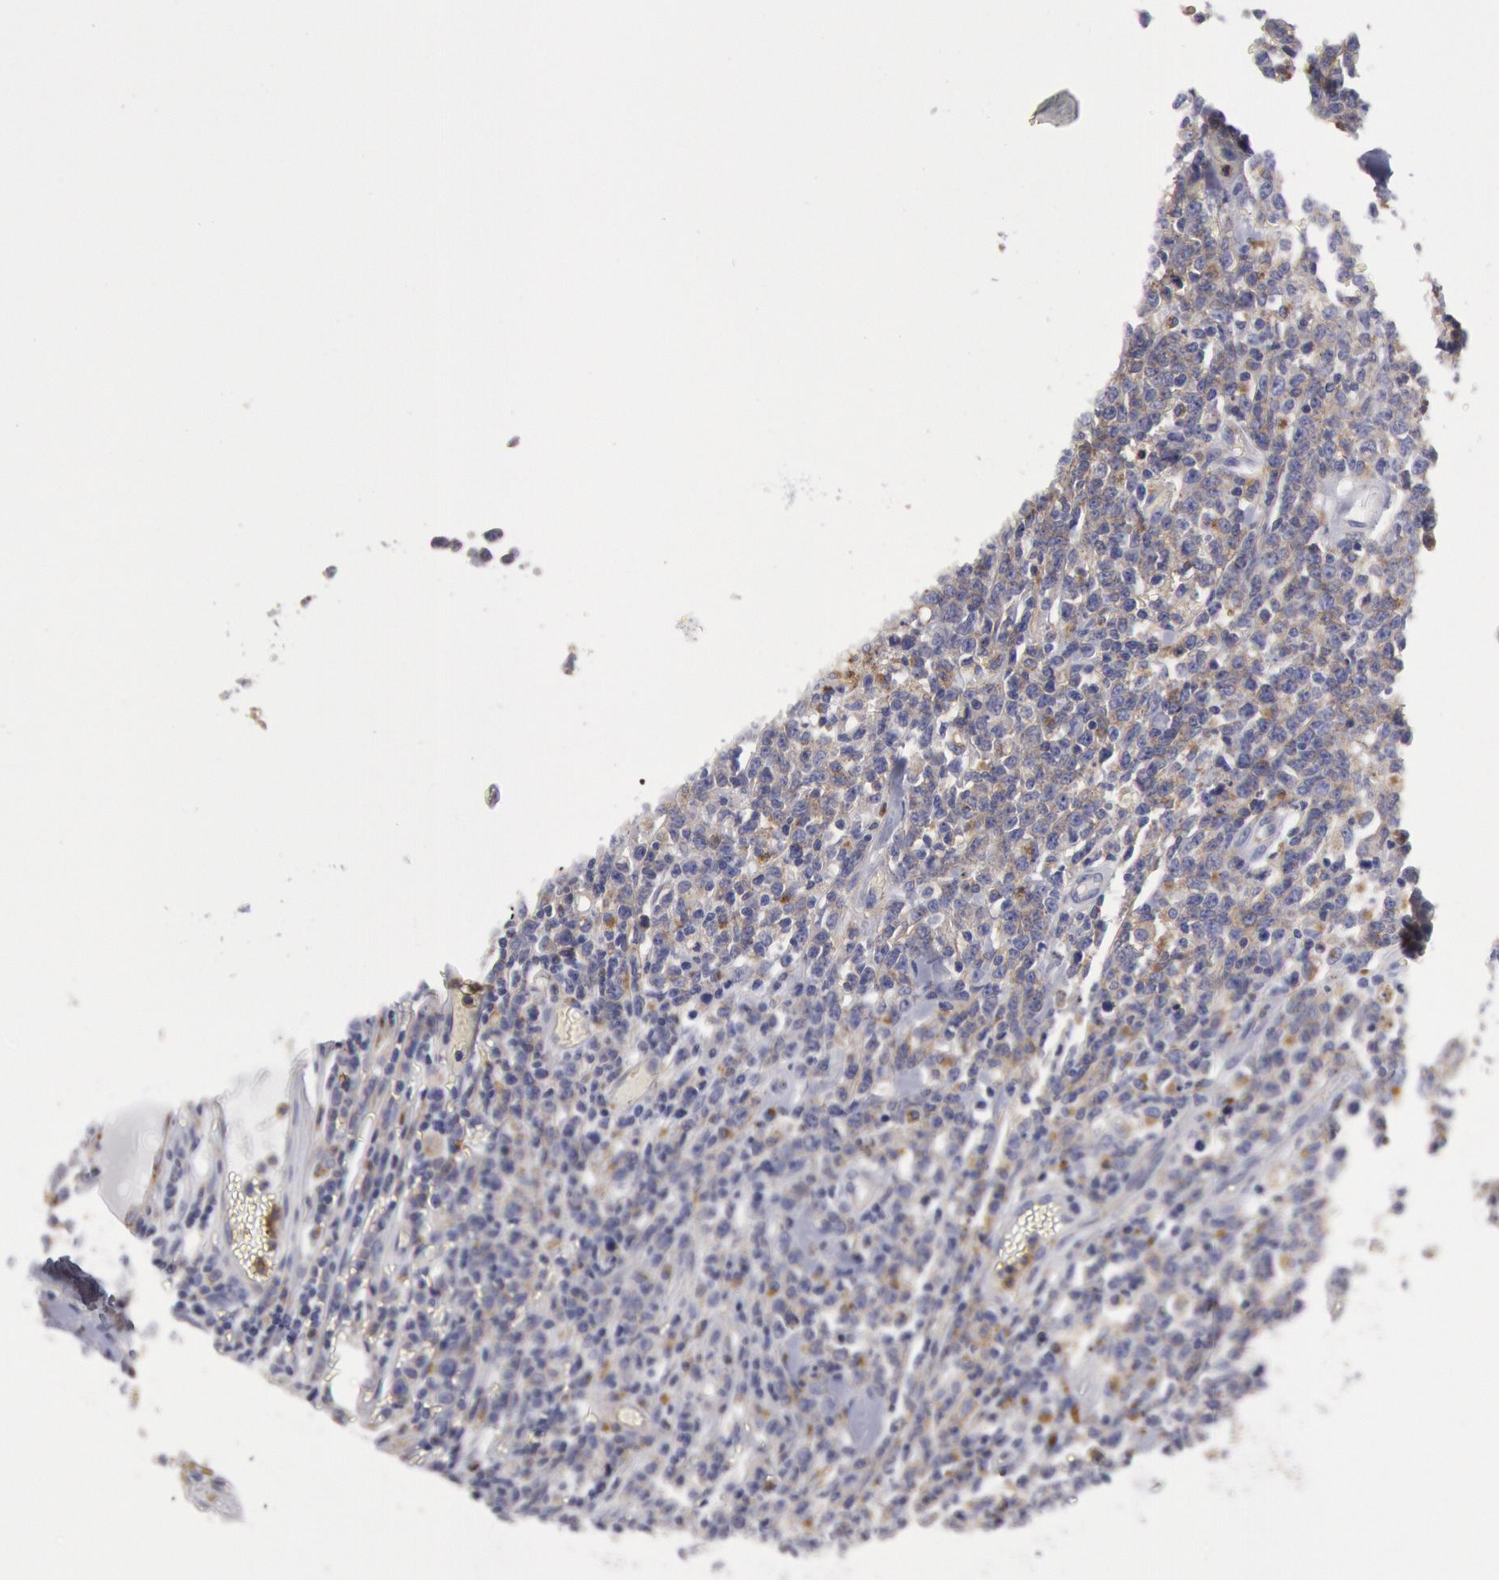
{"staining": {"intensity": "negative", "quantity": "none", "location": "none"}, "tissue": "lymphoma", "cell_type": "Tumor cells", "image_type": "cancer", "snomed": [{"axis": "morphology", "description": "Malignant lymphoma, non-Hodgkin's type, High grade"}, {"axis": "topography", "description": "Colon"}], "caption": "DAB (3,3'-diaminobenzidine) immunohistochemical staining of human lymphoma reveals no significant positivity in tumor cells. (Stains: DAB immunohistochemistry (IHC) with hematoxylin counter stain, Microscopy: brightfield microscopy at high magnification).", "gene": "FLOT1", "patient": {"sex": "male", "age": 82}}